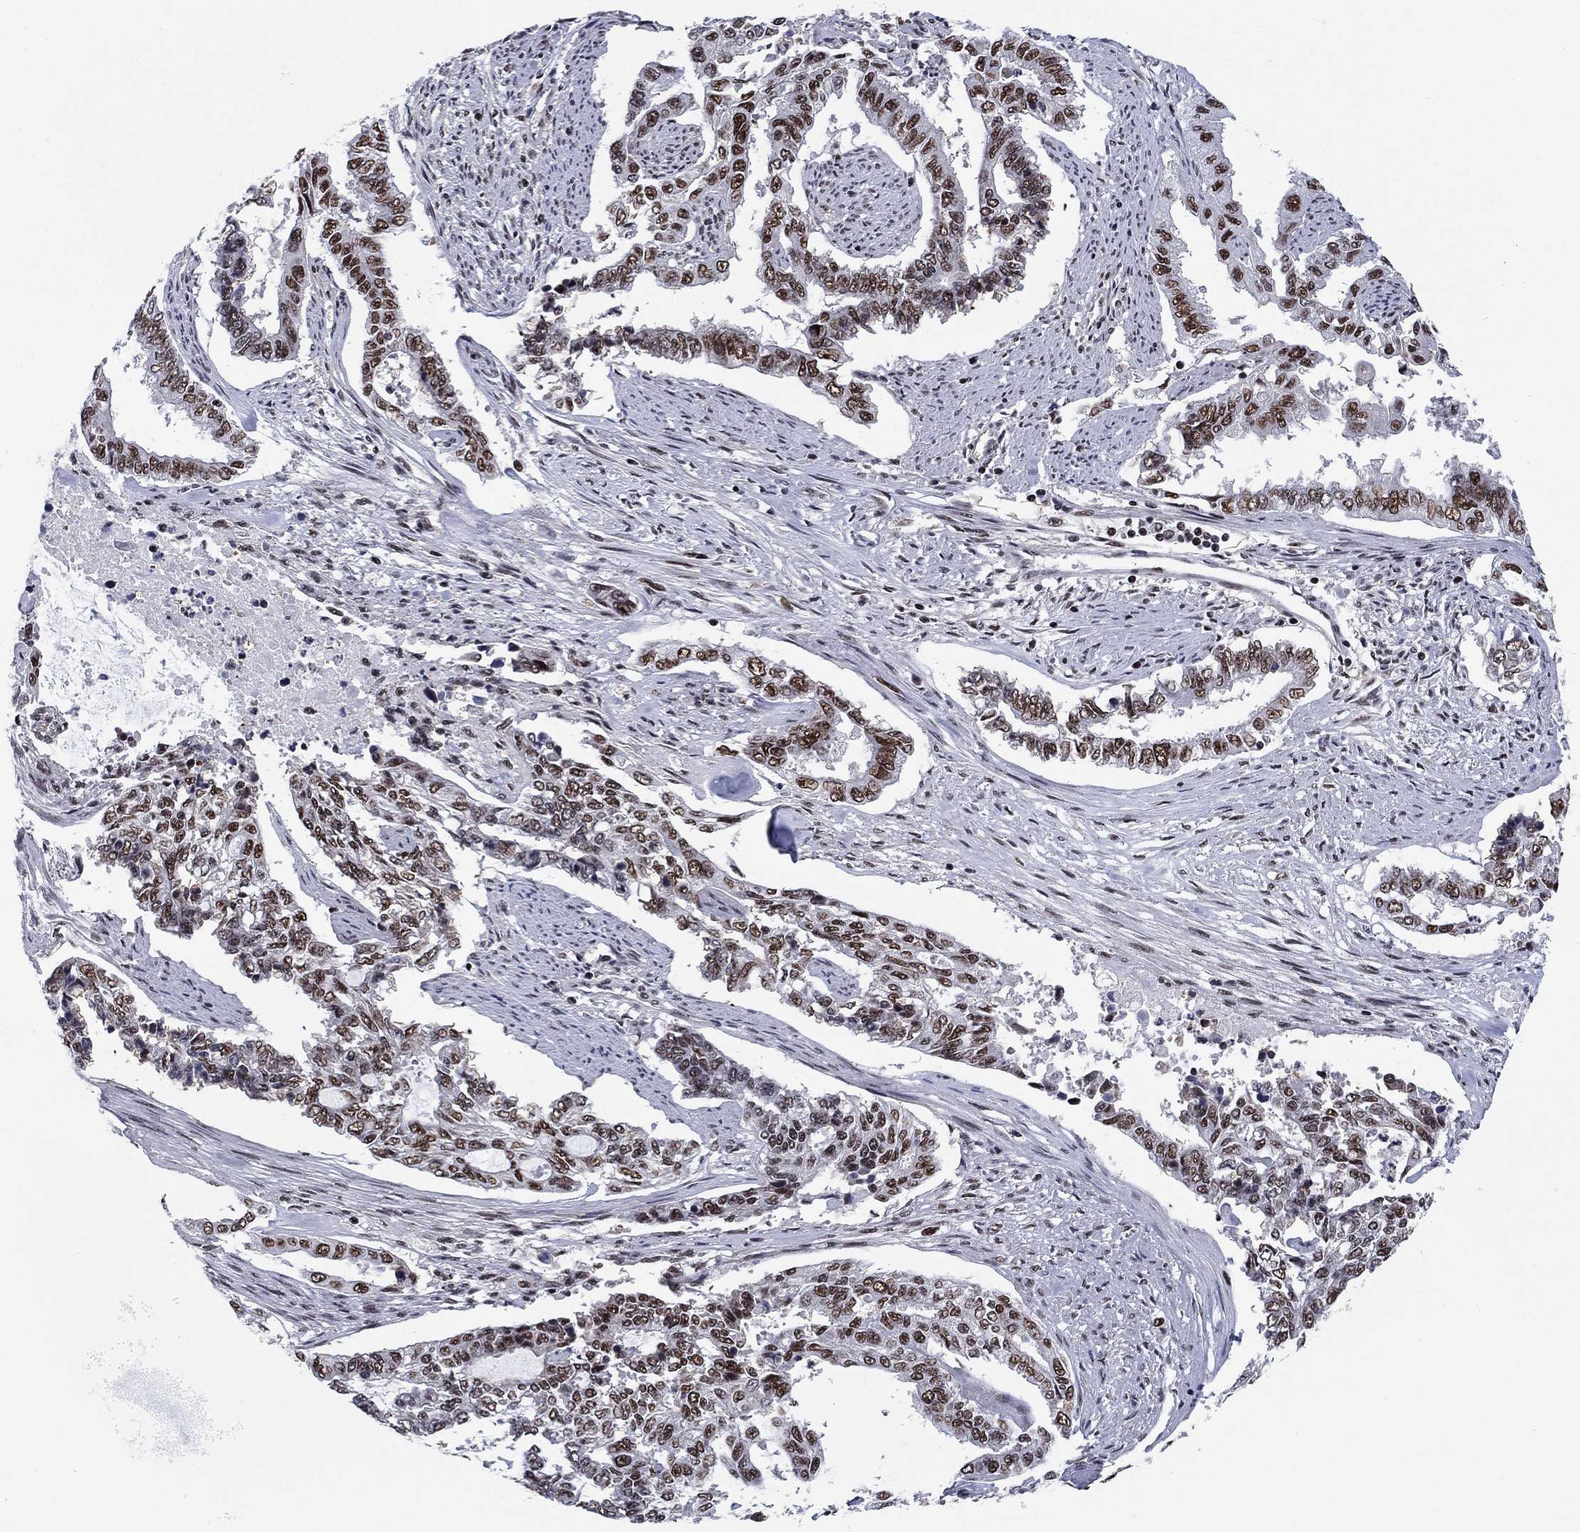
{"staining": {"intensity": "strong", "quantity": "25%-75%", "location": "nuclear"}, "tissue": "endometrial cancer", "cell_type": "Tumor cells", "image_type": "cancer", "snomed": [{"axis": "morphology", "description": "Adenocarcinoma, NOS"}, {"axis": "topography", "description": "Uterus"}], "caption": "Endometrial cancer (adenocarcinoma) stained for a protein exhibits strong nuclear positivity in tumor cells. The staining was performed using DAB (3,3'-diaminobenzidine), with brown indicating positive protein expression. Nuclei are stained blue with hematoxylin.", "gene": "RPRD1B", "patient": {"sex": "female", "age": 59}}